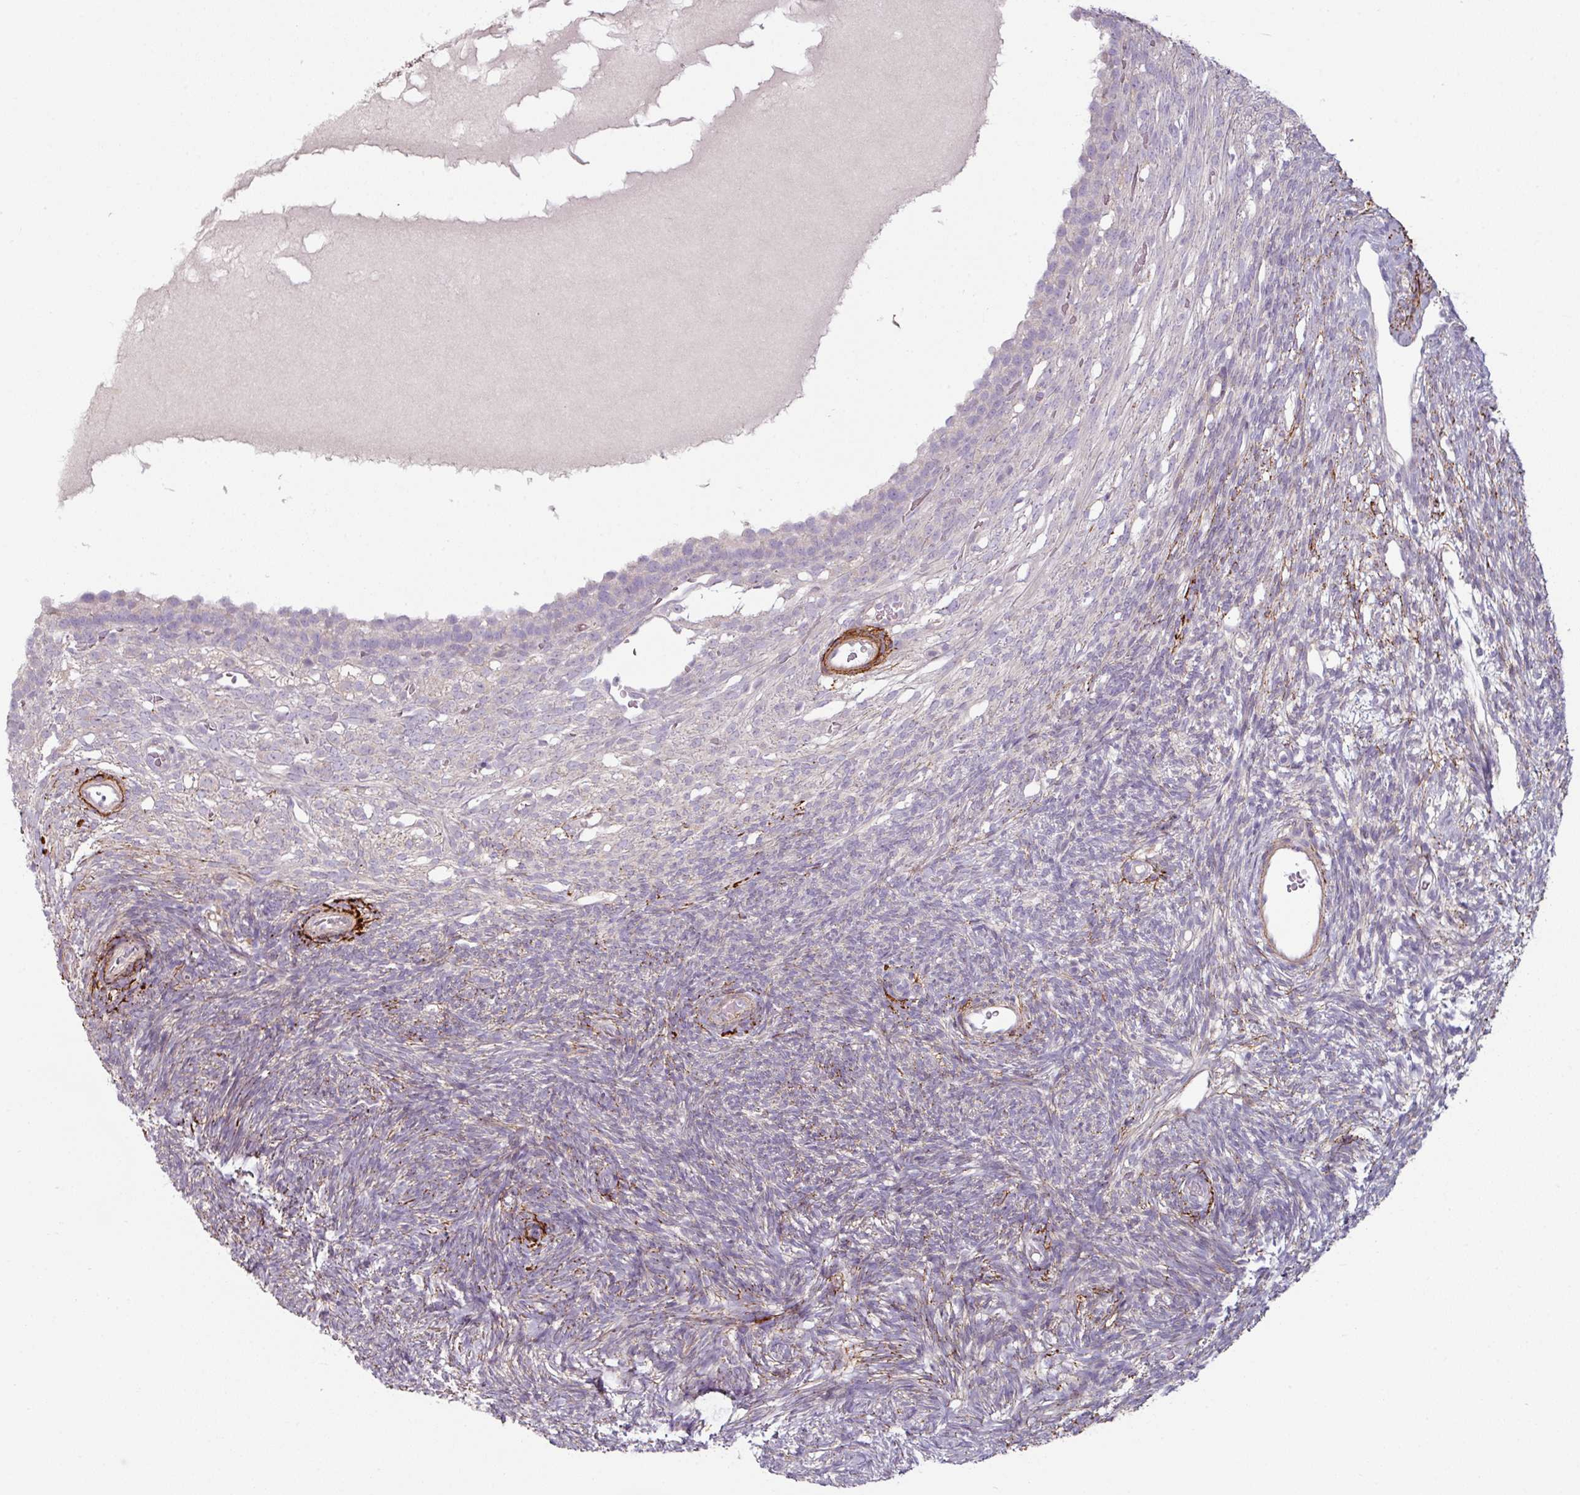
{"staining": {"intensity": "negative", "quantity": "none", "location": "none"}, "tissue": "ovary", "cell_type": "Follicle cells", "image_type": "normal", "snomed": [{"axis": "morphology", "description": "Normal tissue, NOS"}, {"axis": "topography", "description": "Ovary"}], "caption": "The histopathology image exhibits no staining of follicle cells in normal ovary.", "gene": "MTMR14", "patient": {"sex": "female", "age": 39}}